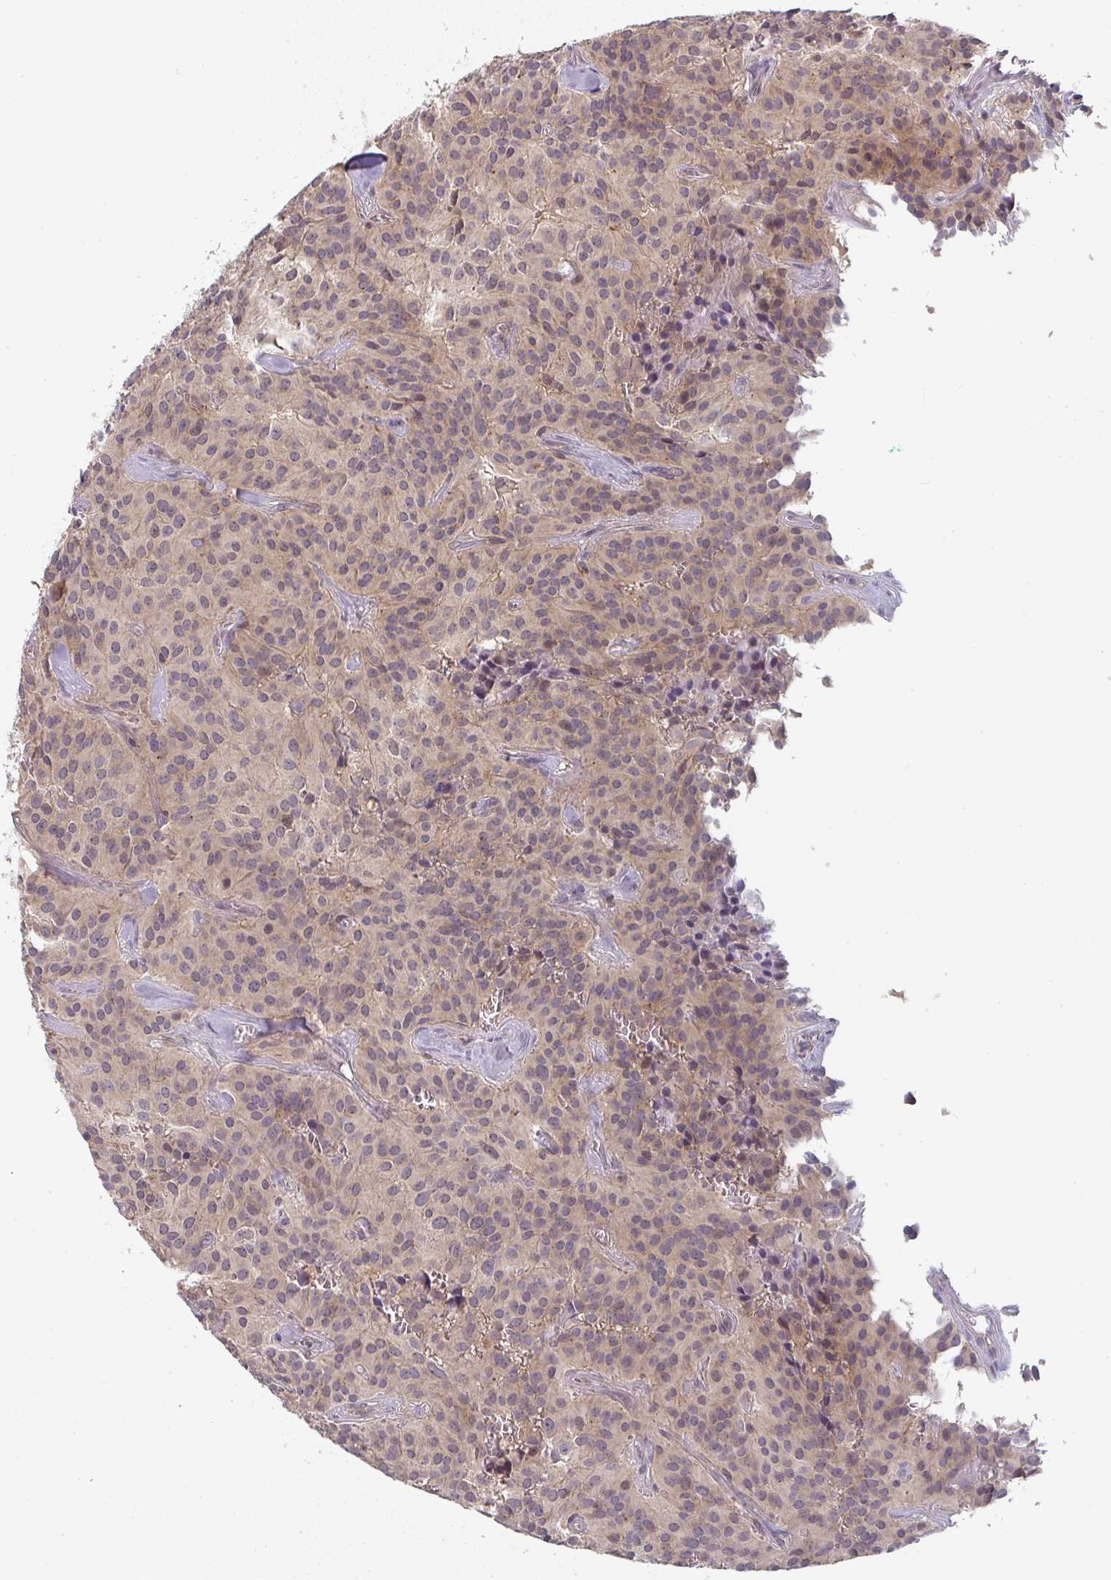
{"staining": {"intensity": "weak", "quantity": ">75%", "location": "cytoplasmic/membranous"}, "tissue": "glioma", "cell_type": "Tumor cells", "image_type": "cancer", "snomed": [{"axis": "morphology", "description": "Glioma, malignant, Low grade"}, {"axis": "topography", "description": "Brain"}], "caption": "Immunohistochemistry of human malignant low-grade glioma demonstrates low levels of weak cytoplasmic/membranous positivity in about >75% of tumor cells. Nuclei are stained in blue.", "gene": "RANGRF", "patient": {"sex": "male", "age": 42}}